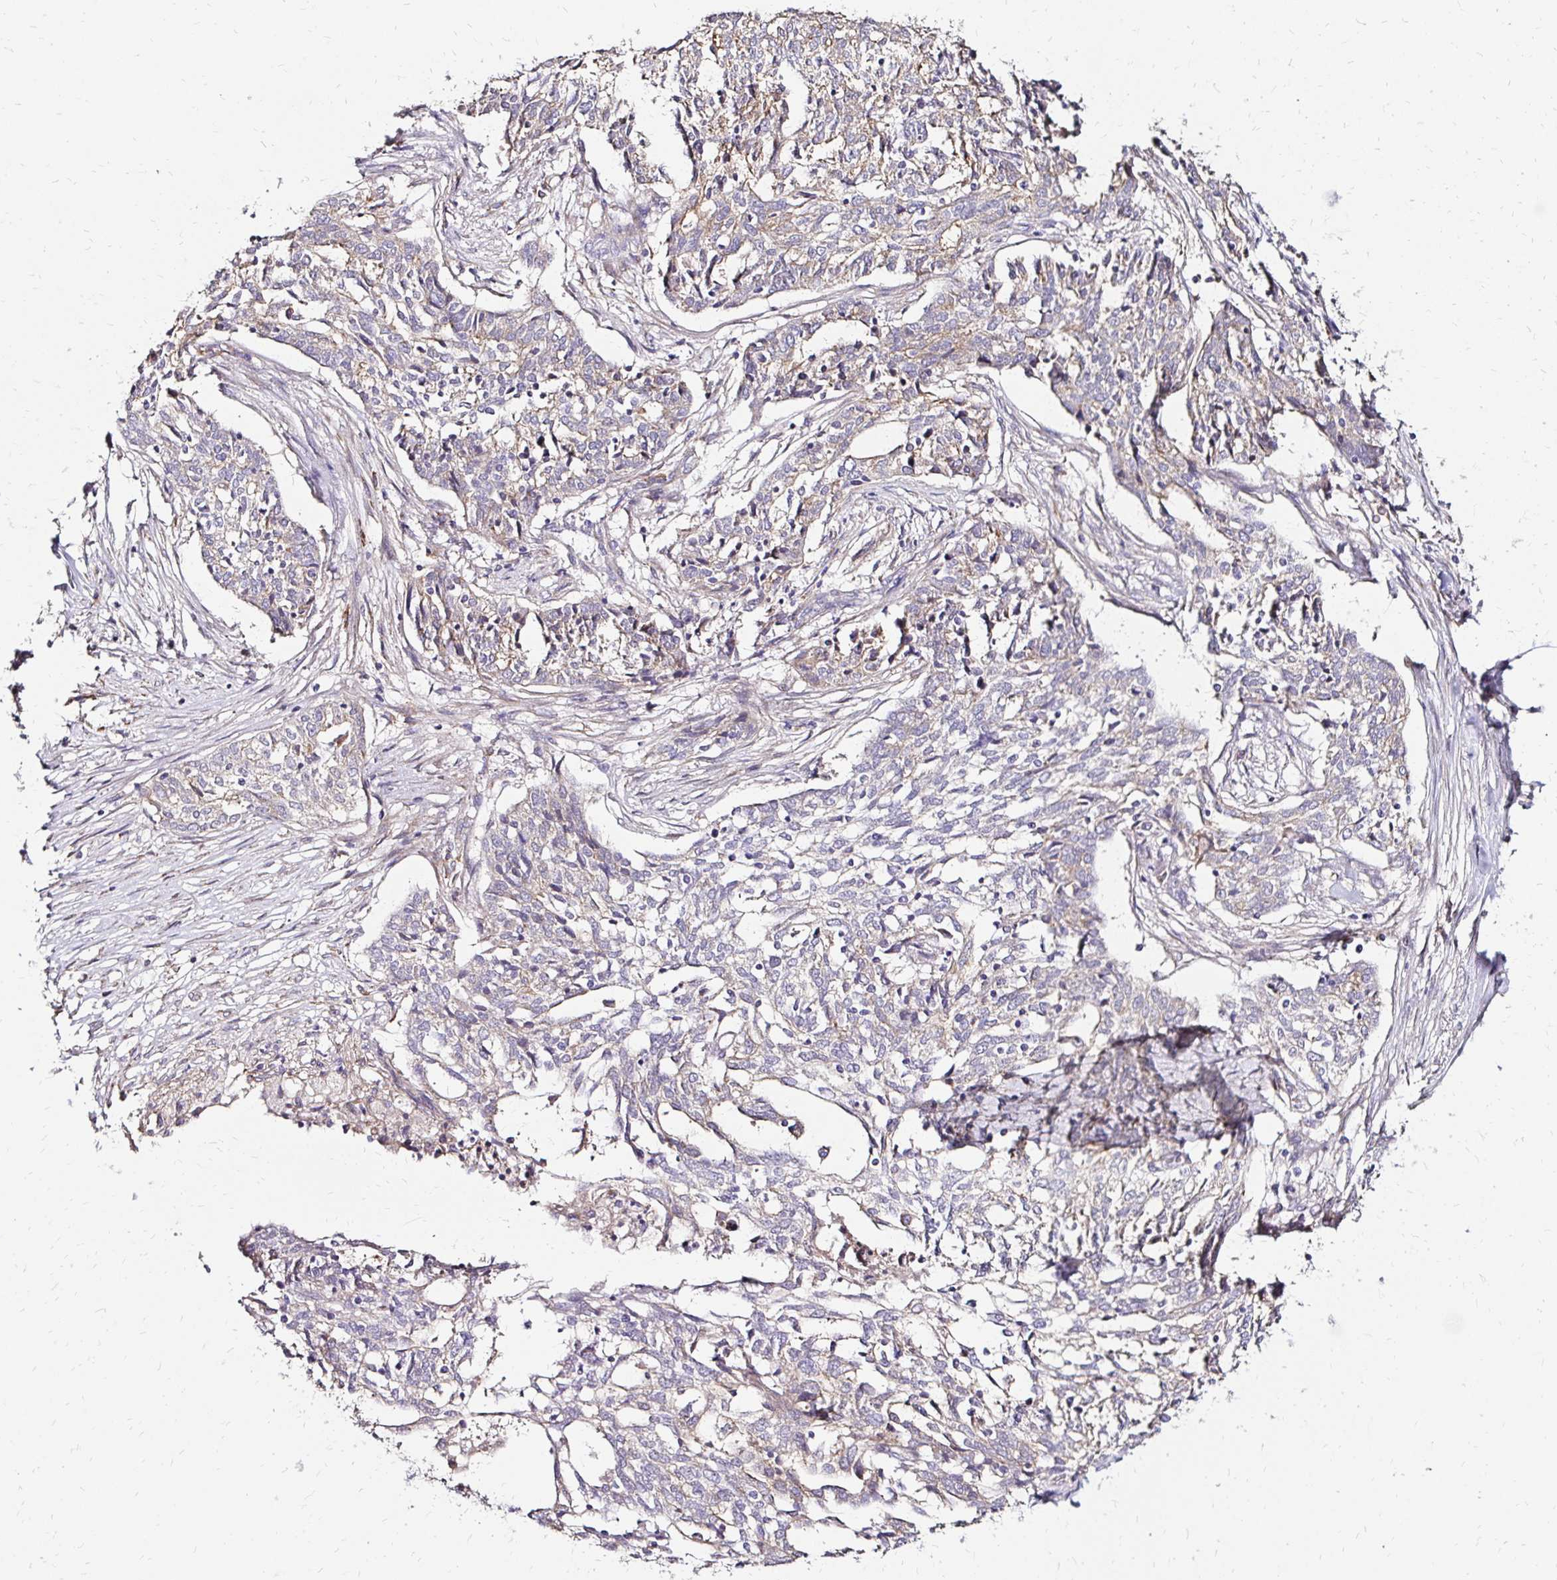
{"staining": {"intensity": "weak", "quantity": "<25%", "location": "cytoplasmic/membranous"}, "tissue": "ovarian cancer", "cell_type": "Tumor cells", "image_type": "cancer", "snomed": [{"axis": "morphology", "description": "Cystadenocarcinoma, serous, NOS"}, {"axis": "topography", "description": "Ovary"}], "caption": "This is an immunohistochemistry micrograph of ovarian cancer (serous cystadenocarcinoma). There is no positivity in tumor cells.", "gene": "PRIMA1", "patient": {"sex": "female", "age": 67}}